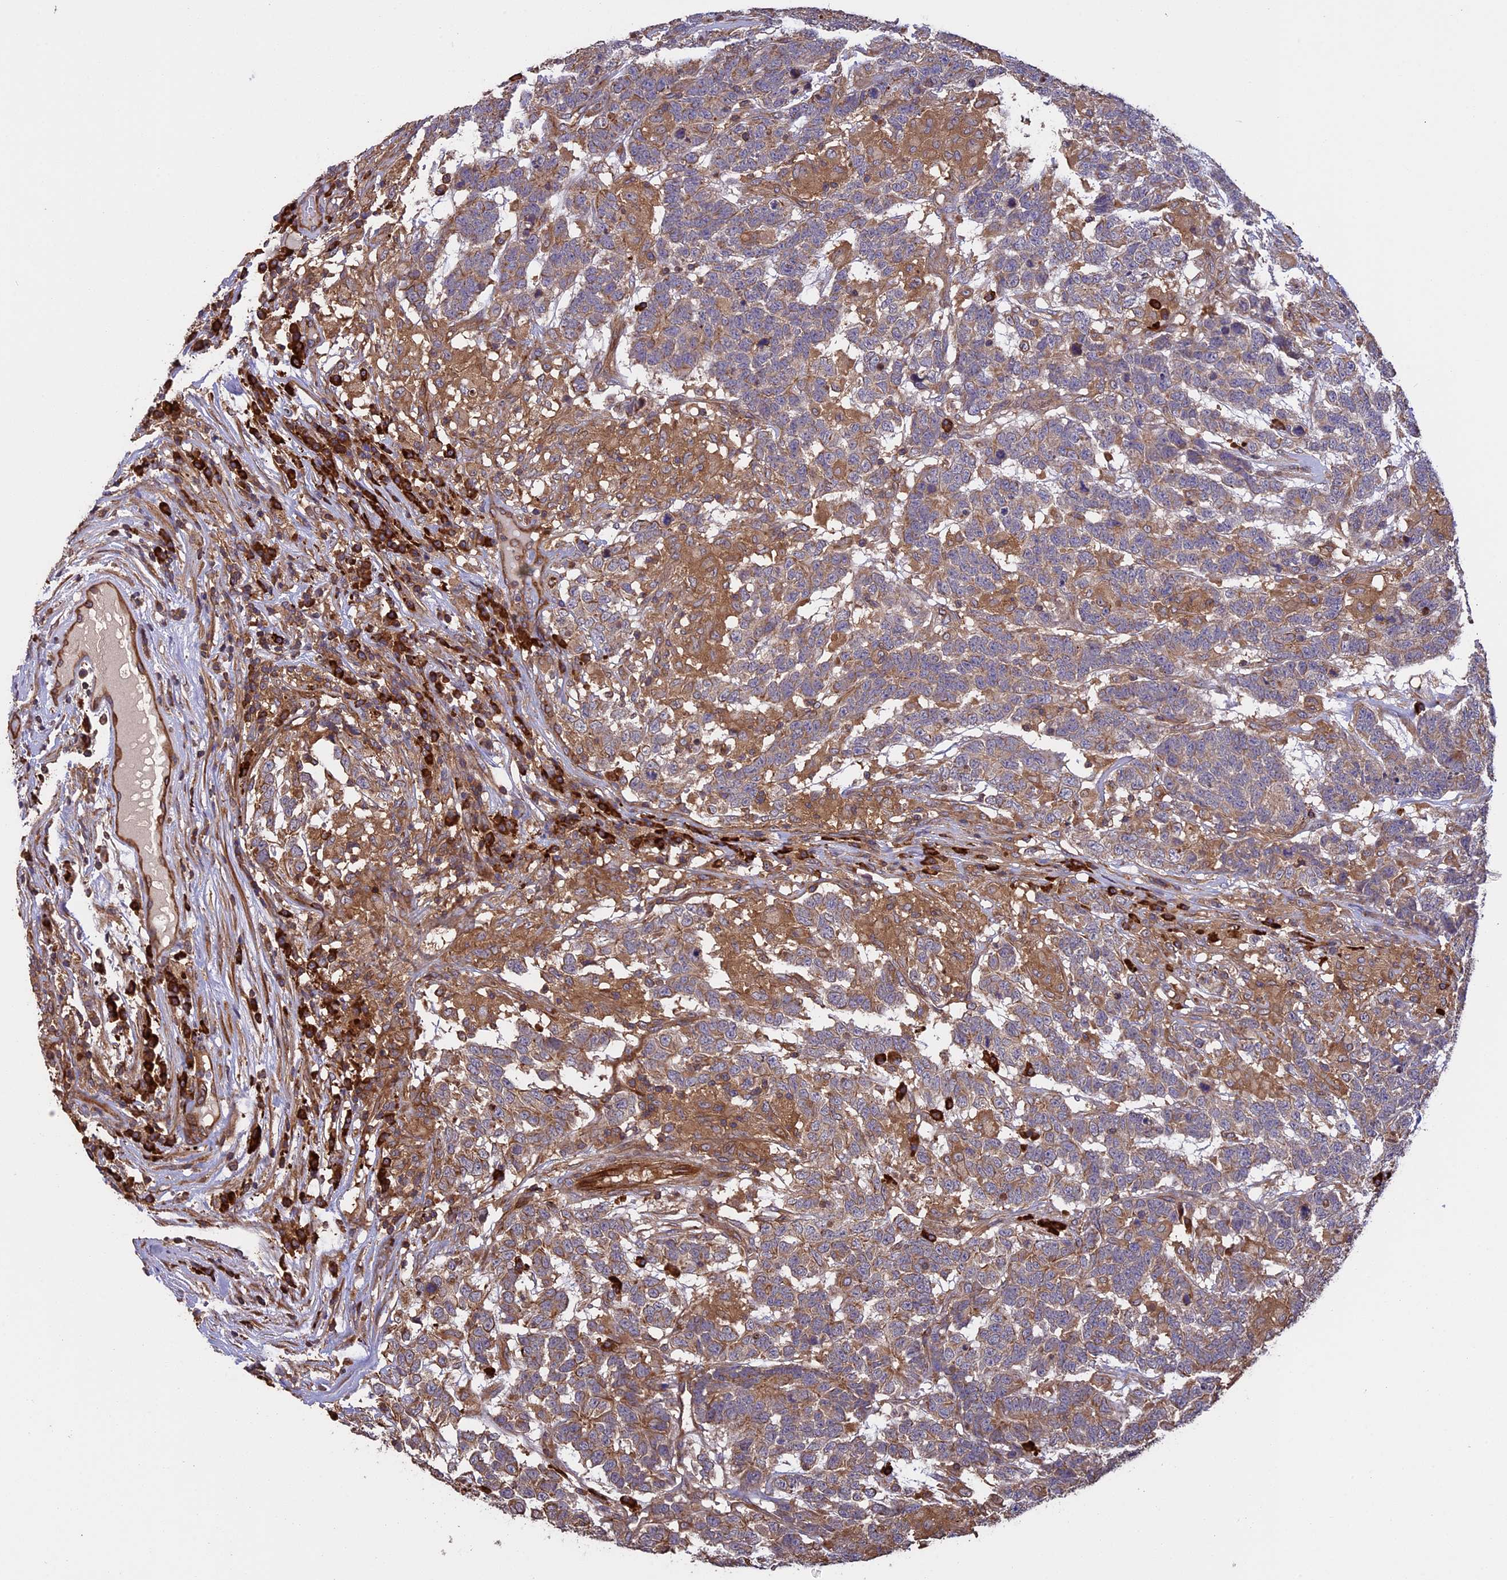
{"staining": {"intensity": "moderate", "quantity": "25%-75%", "location": "cytoplasmic/membranous"}, "tissue": "testis cancer", "cell_type": "Tumor cells", "image_type": "cancer", "snomed": [{"axis": "morphology", "description": "Carcinoma, Embryonal, NOS"}, {"axis": "topography", "description": "Testis"}], "caption": "Tumor cells show medium levels of moderate cytoplasmic/membranous positivity in approximately 25%-75% of cells in embryonal carcinoma (testis). Immunohistochemistry stains the protein in brown and the nuclei are stained blue.", "gene": "GAS8", "patient": {"sex": "male", "age": 26}}